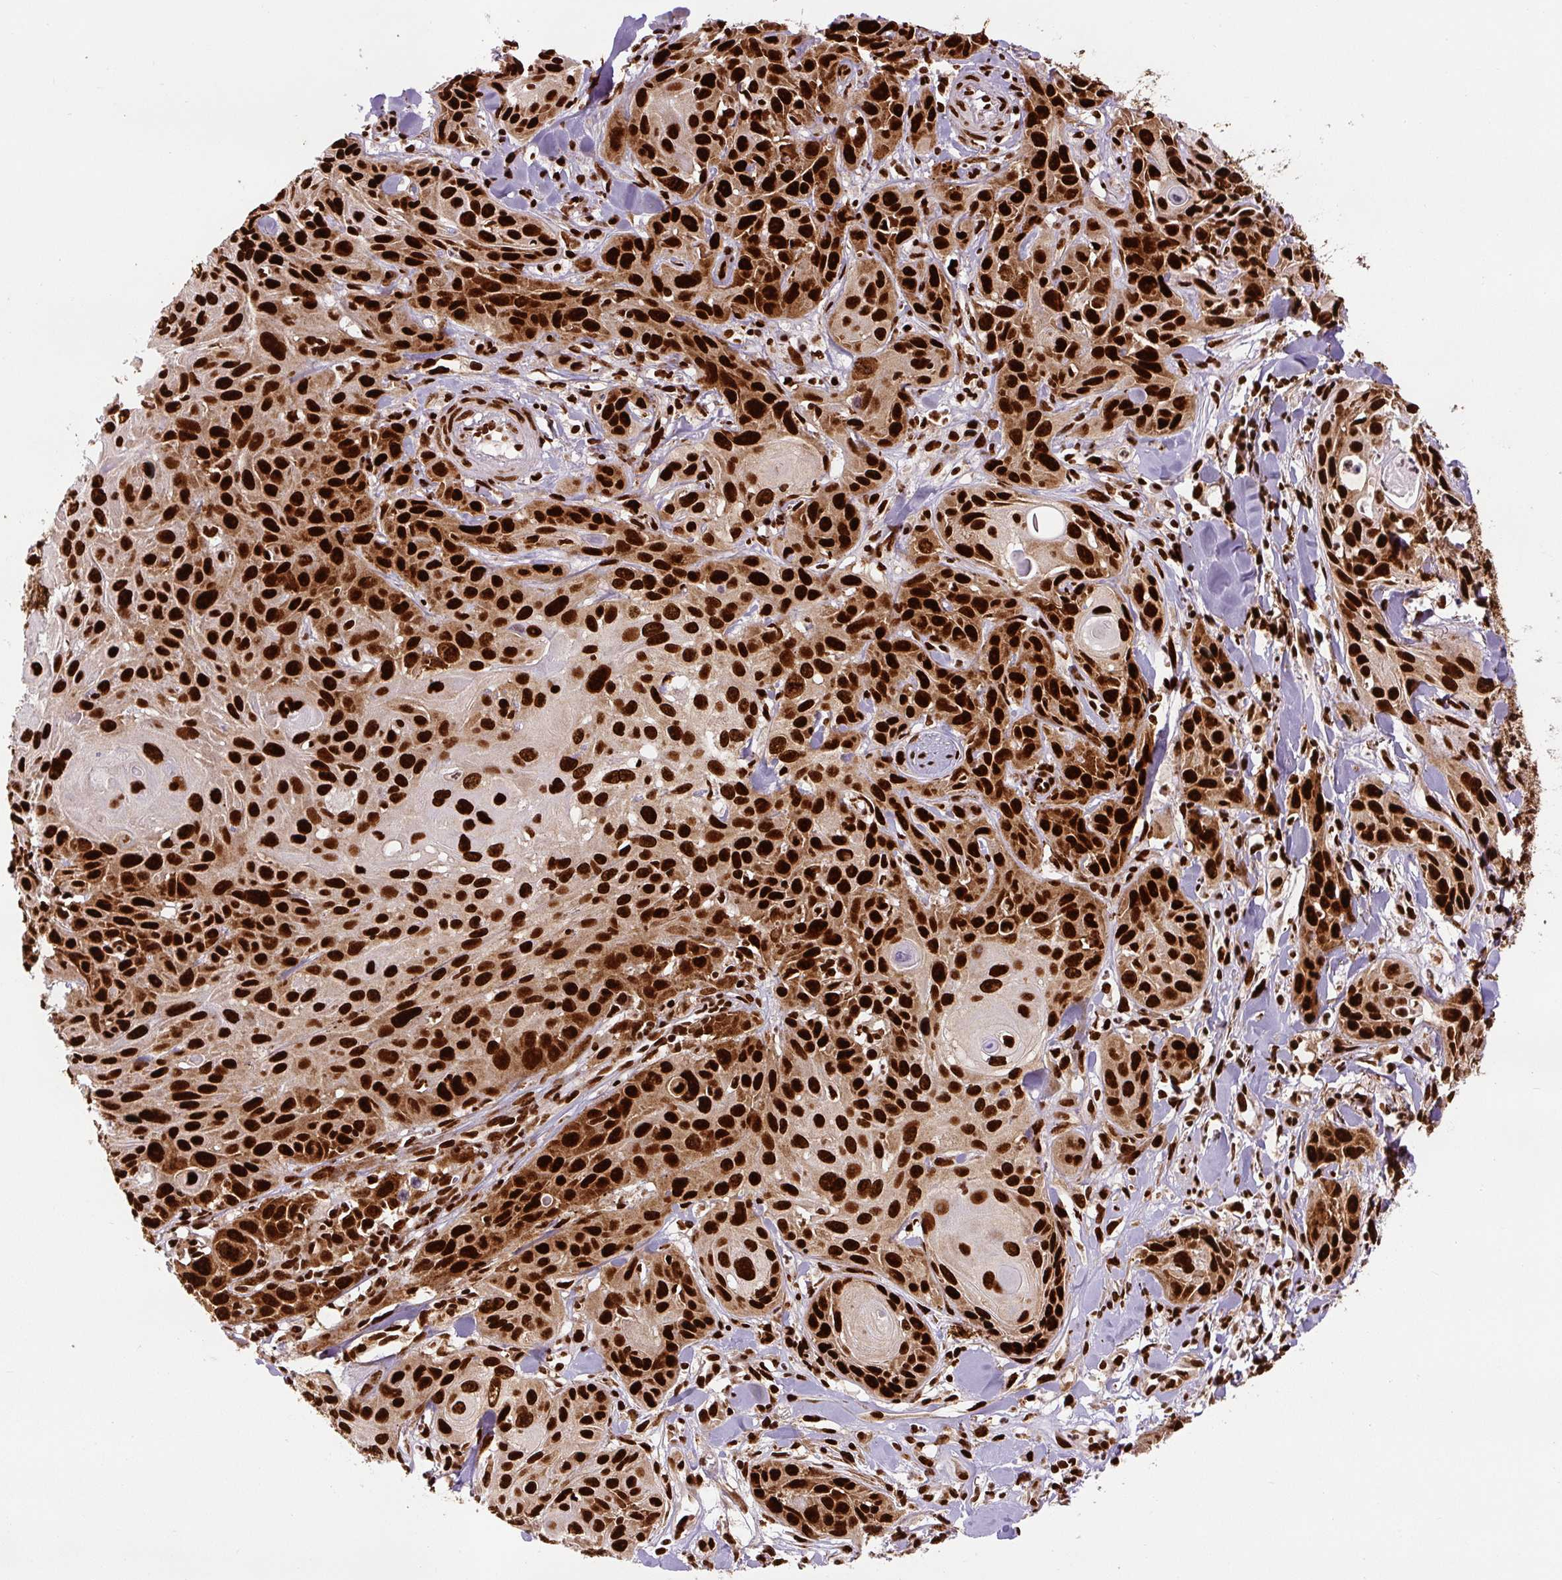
{"staining": {"intensity": "strong", "quantity": ">75%", "location": "nuclear"}, "tissue": "skin cancer", "cell_type": "Tumor cells", "image_type": "cancer", "snomed": [{"axis": "morphology", "description": "Squamous cell carcinoma, NOS"}, {"axis": "topography", "description": "Skin"}, {"axis": "topography", "description": "Vulva"}], "caption": "Tumor cells display high levels of strong nuclear staining in approximately >75% of cells in human skin cancer.", "gene": "FUS", "patient": {"sex": "female", "age": 83}}